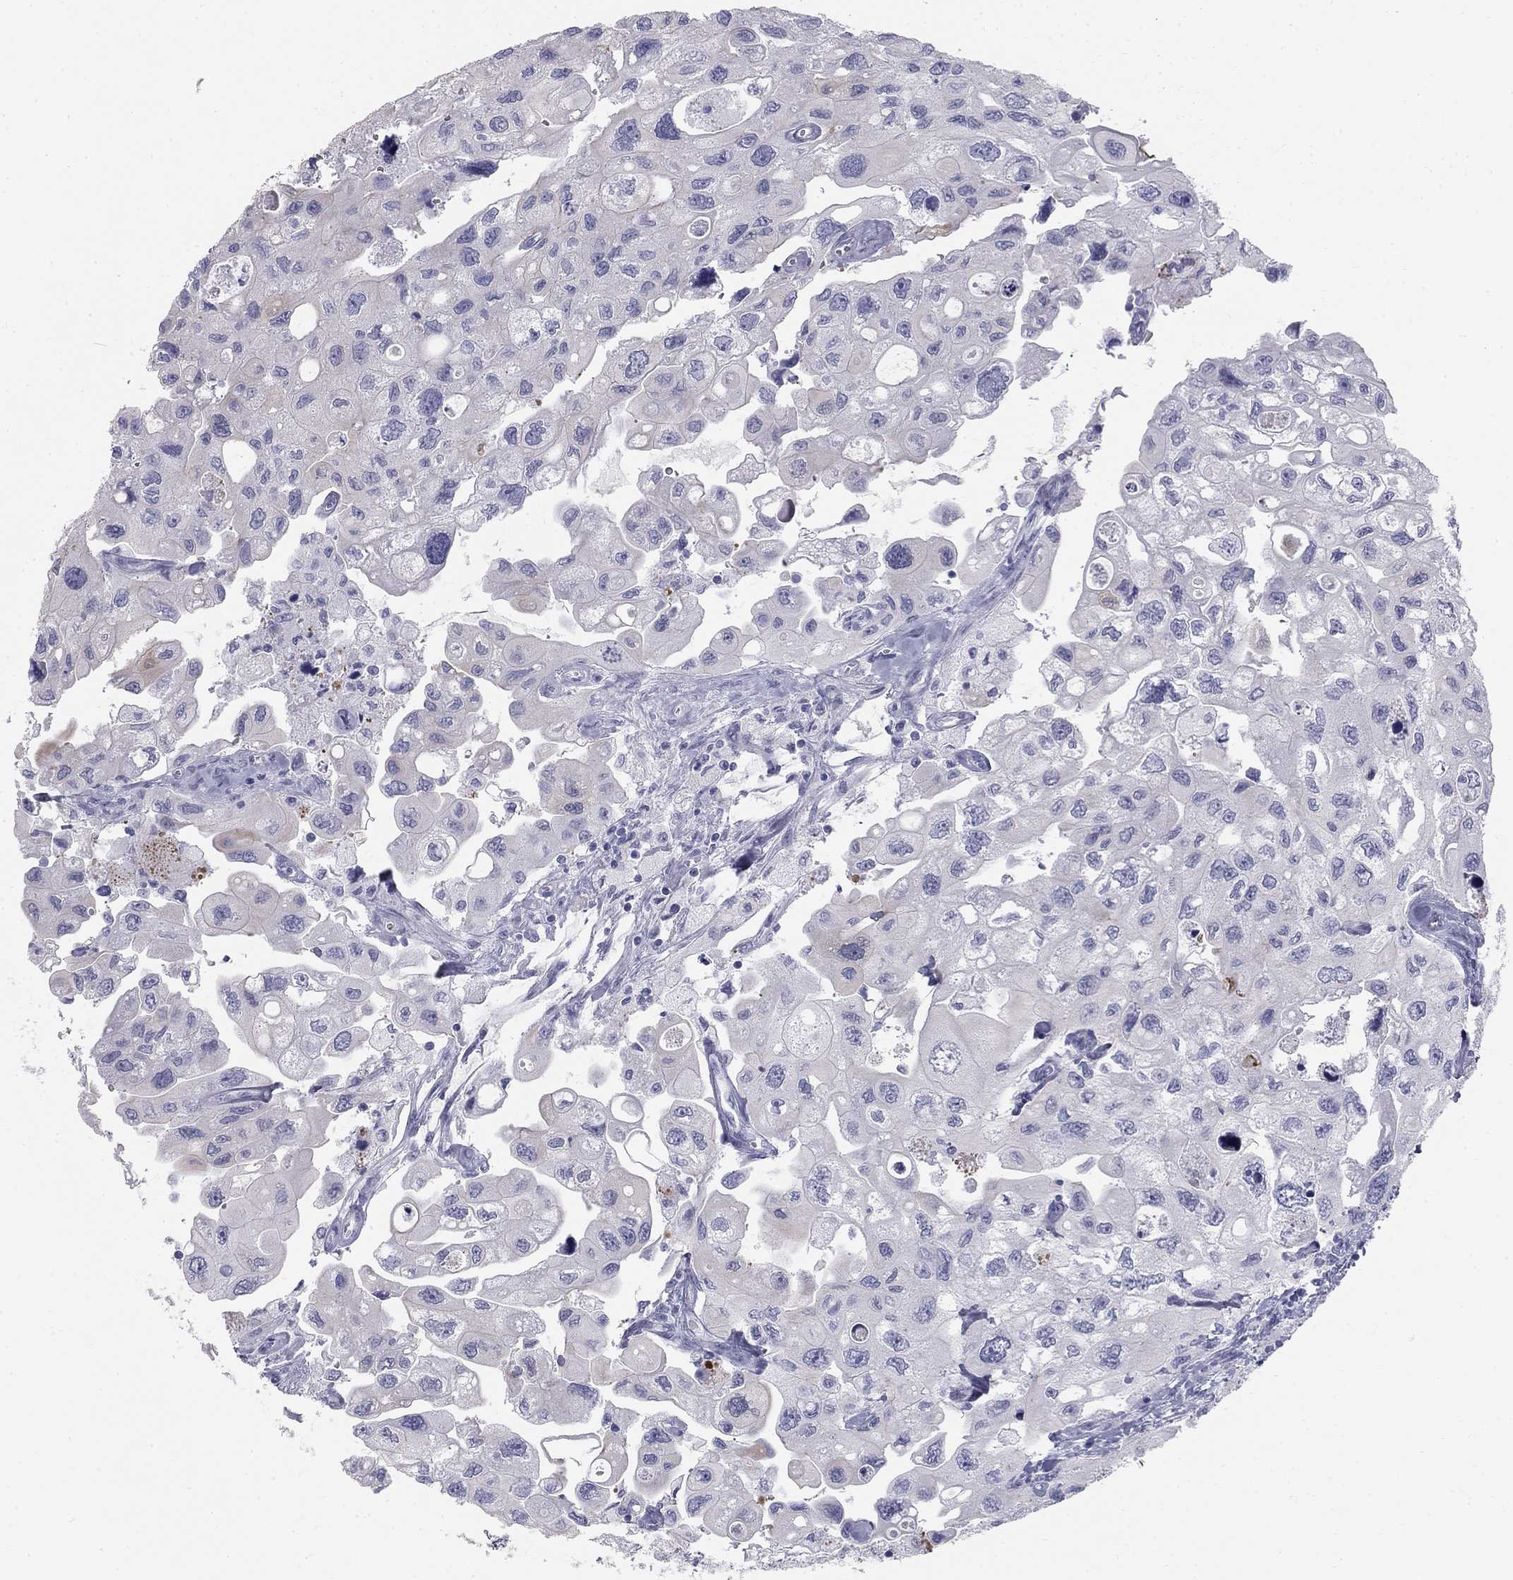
{"staining": {"intensity": "negative", "quantity": "none", "location": "none"}, "tissue": "urothelial cancer", "cell_type": "Tumor cells", "image_type": "cancer", "snomed": [{"axis": "morphology", "description": "Urothelial carcinoma, High grade"}, {"axis": "topography", "description": "Urinary bladder"}], "caption": "High power microscopy image of an IHC micrograph of urothelial carcinoma (high-grade), revealing no significant expression in tumor cells. The staining is performed using DAB (3,3'-diaminobenzidine) brown chromogen with nuclei counter-stained in using hematoxylin.", "gene": "SULT2B1", "patient": {"sex": "male", "age": 59}}